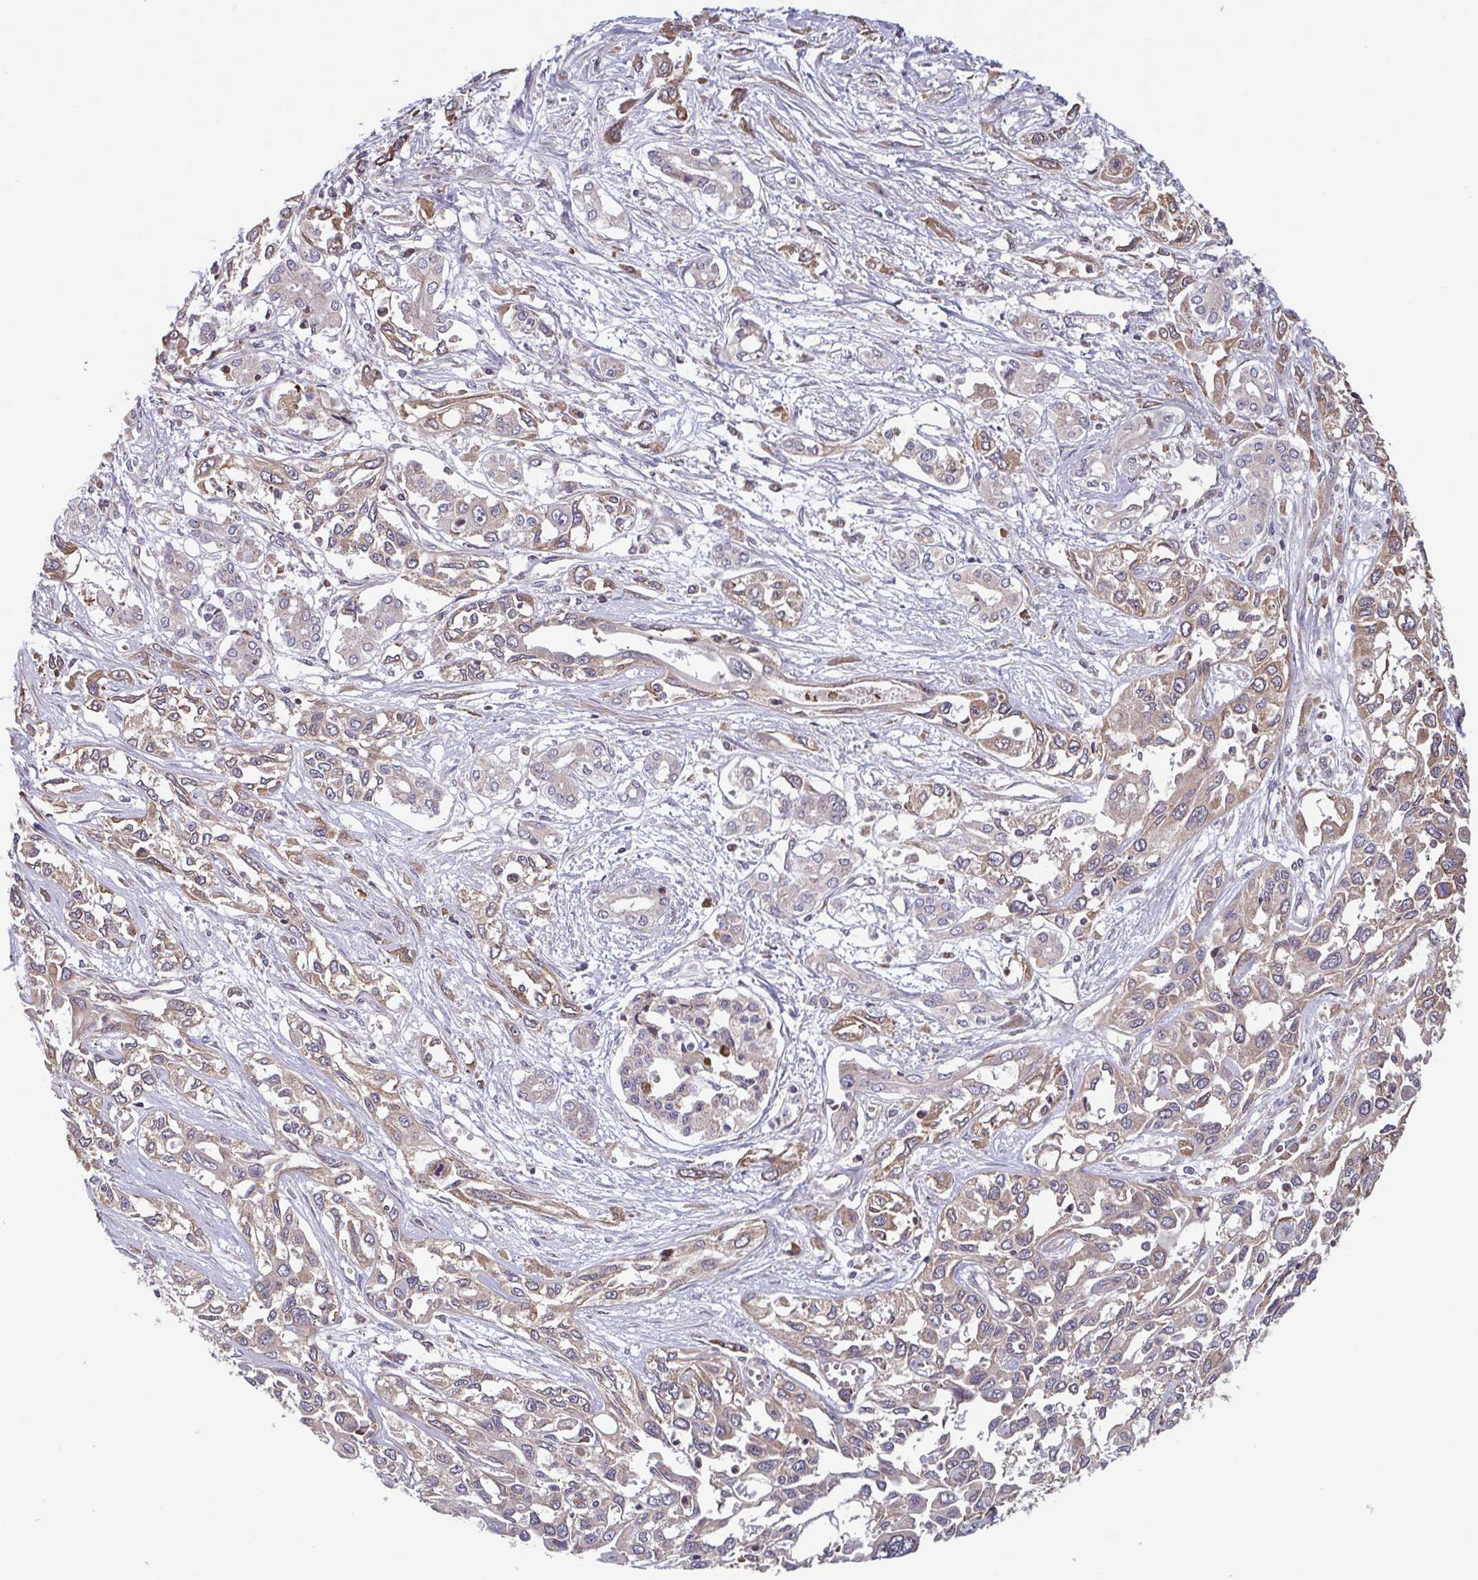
{"staining": {"intensity": "weak", "quantity": ">75%", "location": "cytoplasmic/membranous"}, "tissue": "pancreatic cancer", "cell_type": "Tumor cells", "image_type": "cancer", "snomed": [{"axis": "morphology", "description": "Adenocarcinoma, NOS"}, {"axis": "topography", "description": "Pancreas"}], "caption": "A brown stain highlights weak cytoplasmic/membranous expression of a protein in human adenocarcinoma (pancreatic) tumor cells.", "gene": "COPB1", "patient": {"sex": "female", "age": 55}}